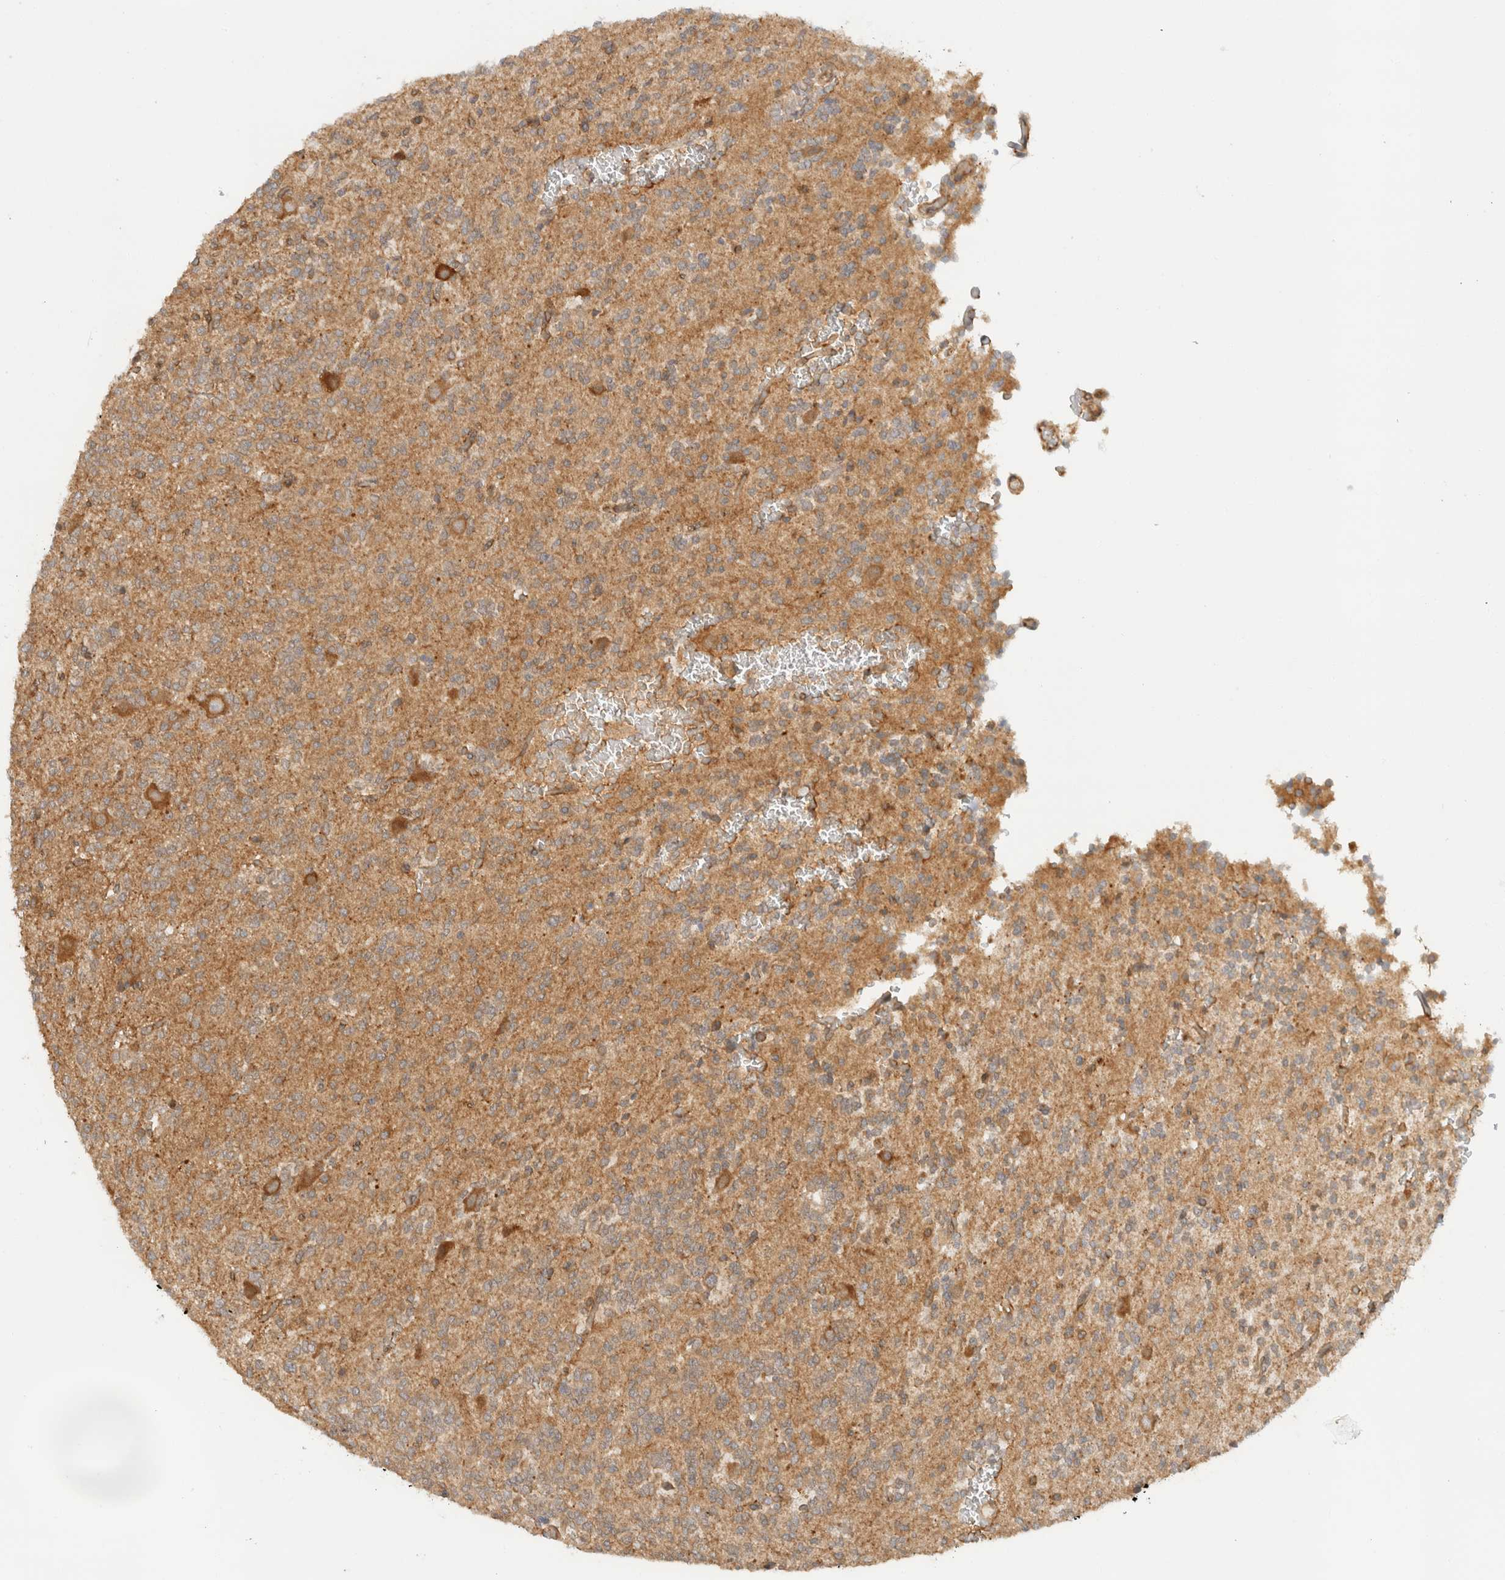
{"staining": {"intensity": "weak", "quantity": "25%-75%", "location": "cytoplasmic/membranous"}, "tissue": "glioma", "cell_type": "Tumor cells", "image_type": "cancer", "snomed": [{"axis": "morphology", "description": "Glioma, malignant, Low grade"}, {"axis": "topography", "description": "Brain"}], "caption": "A low amount of weak cytoplasmic/membranous positivity is present in approximately 25%-75% of tumor cells in malignant glioma (low-grade) tissue. (Stains: DAB (3,3'-diaminobenzidine) in brown, nuclei in blue, Microscopy: brightfield microscopy at high magnification).", "gene": "ARFGEF2", "patient": {"sex": "male", "age": 38}}